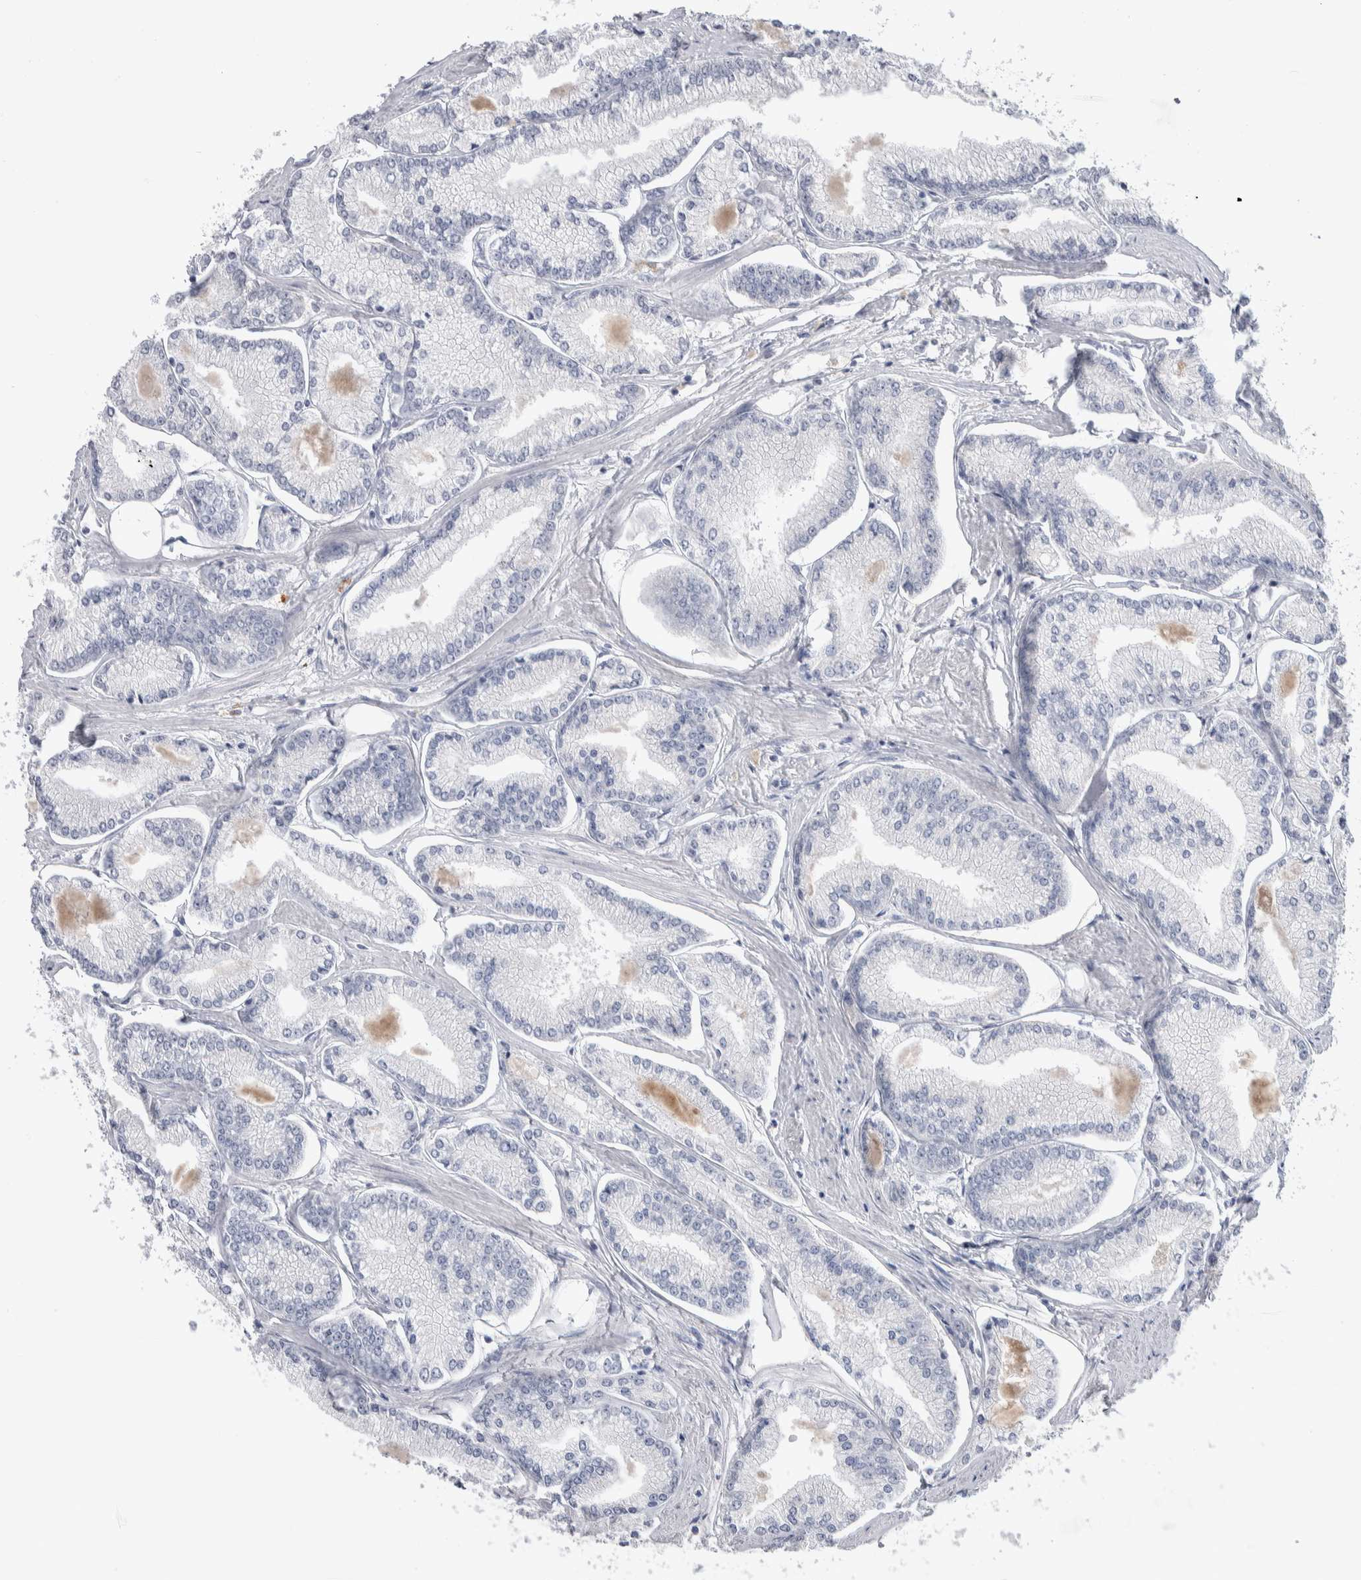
{"staining": {"intensity": "negative", "quantity": "none", "location": "none"}, "tissue": "prostate cancer", "cell_type": "Tumor cells", "image_type": "cancer", "snomed": [{"axis": "morphology", "description": "Adenocarcinoma, Low grade"}, {"axis": "topography", "description": "Prostate"}], "caption": "Immunohistochemical staining of prostate cancer (low-grade adenocarcinoma) demonstrates no significant staining in tumor cells.", "gene": "TMEM102", "patient": {"sex": "male", "age": 52}}